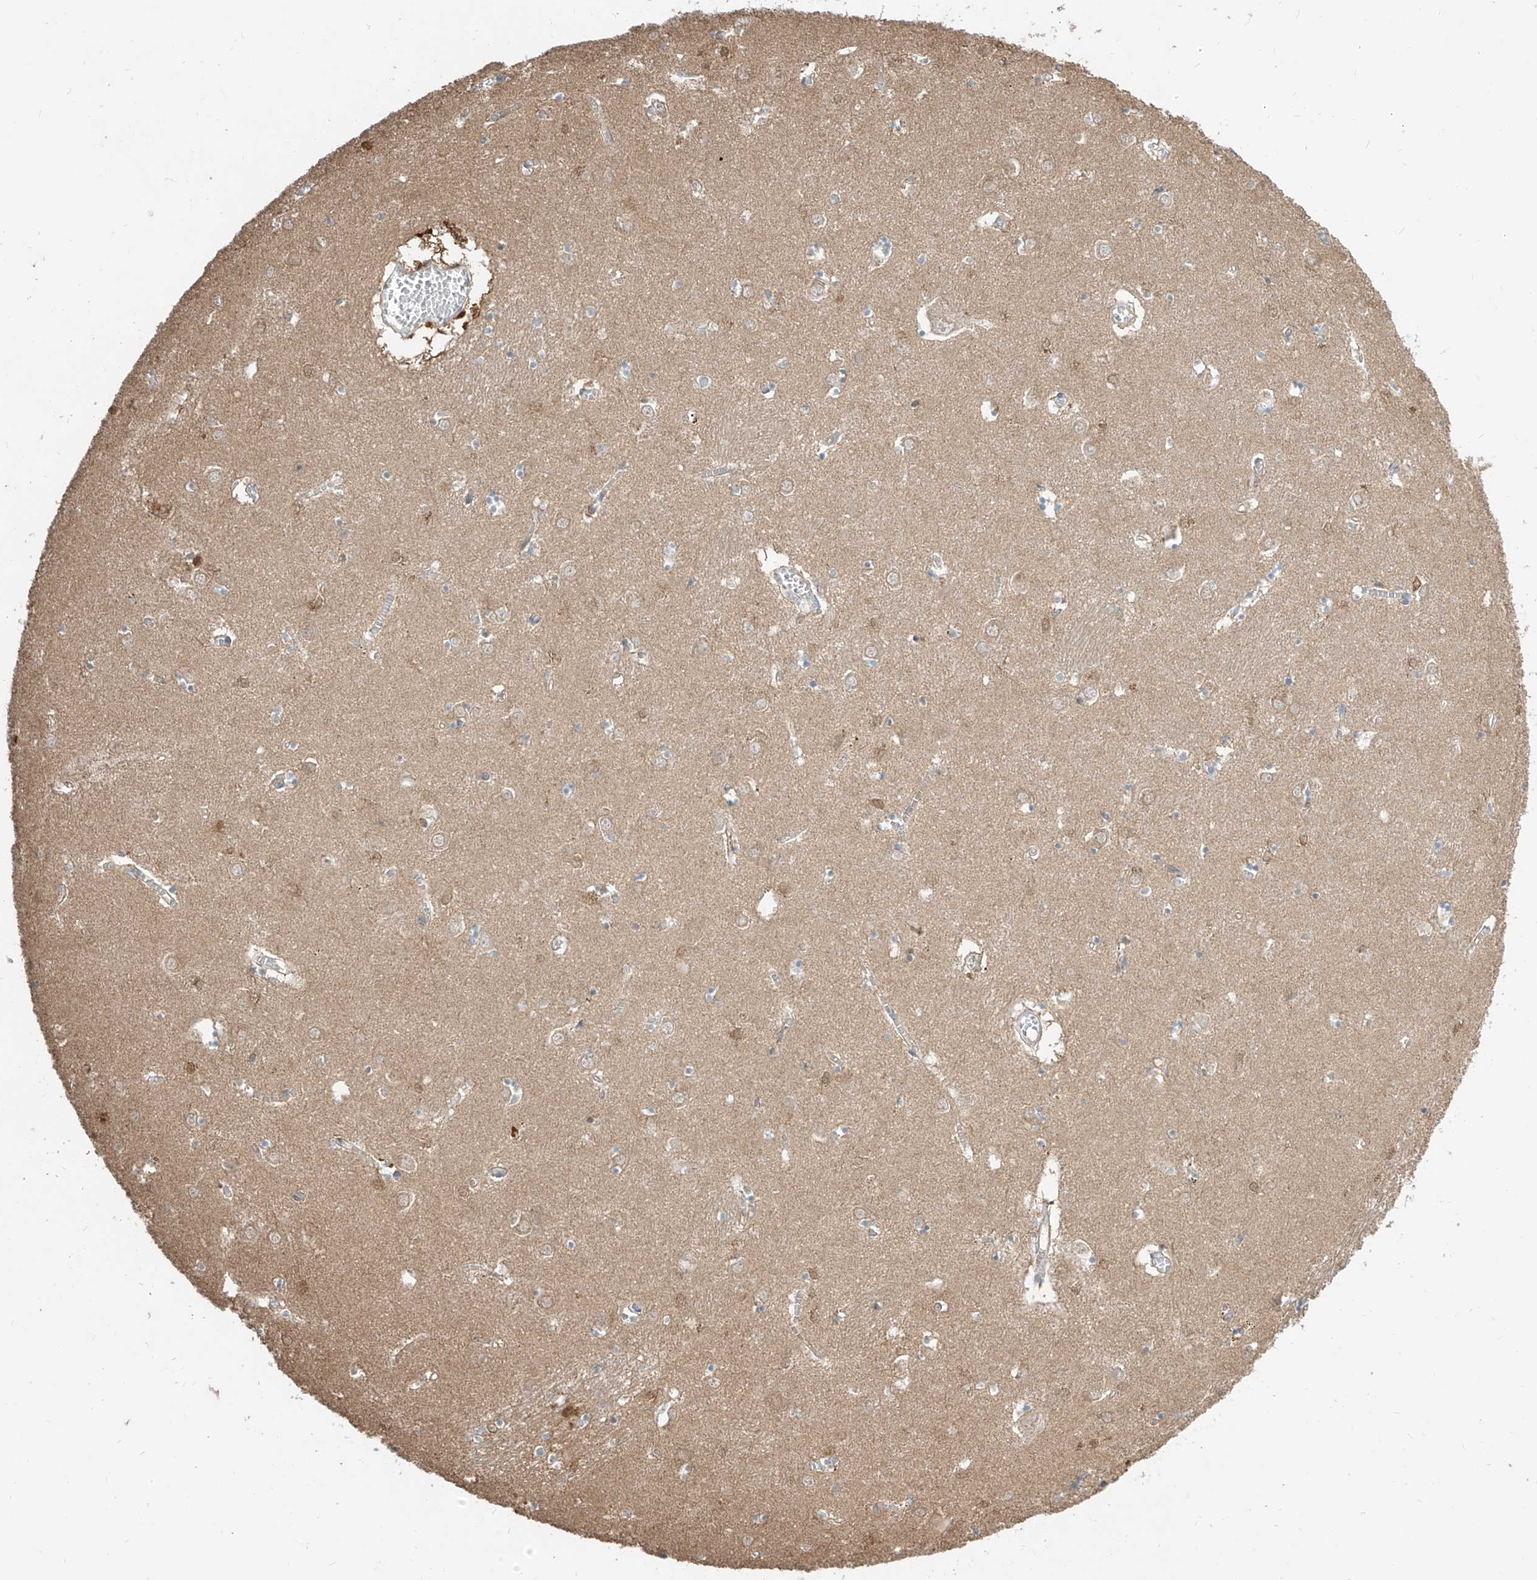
{"staining": {"intensity": "weak", "quantity": "<25%", "location": "cytoplasmic/membranous"}, "tissue": "caudate", "cell_type": "Glial cells", "image_type": "normal", "snomed": [{"axis": "morphology", "description": "Normal tissue, NOS"}, {"axis": "topography", "description": "Lateral ventricle wall"}], "caption": "Histopathology image shows no protein positivity in glial cells of unremarkable caudate. (Stains: DAB (3,3'-diaminobenzidine) immunohistochemistry (IHC) with hematoxylin counter stain, Microscopy: brightfield microscopy at high magnification).", "gene": "ETHE1", "patient": {"sex": "male", "age": 70}}